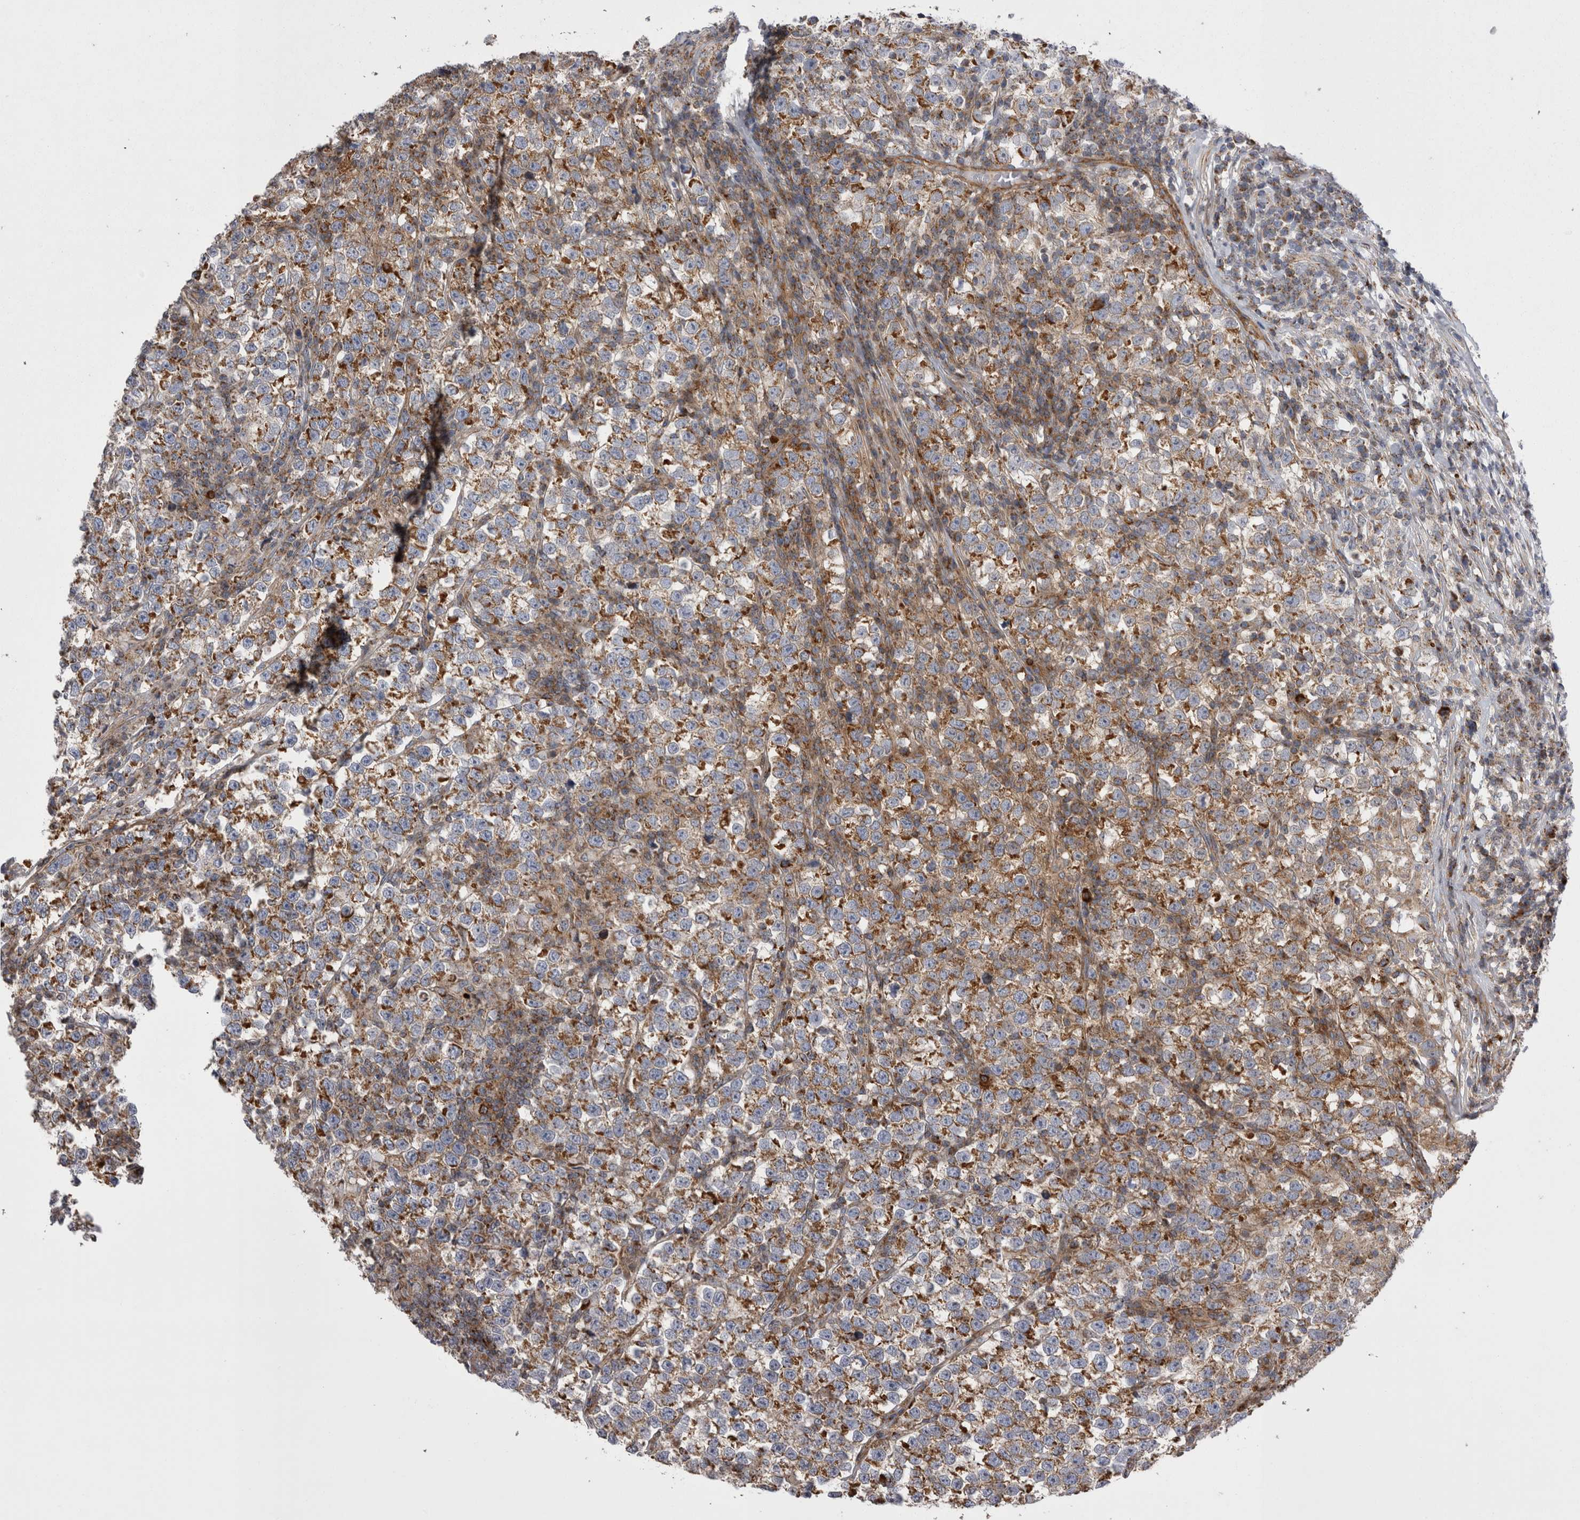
{"staining": {"intensity": "strong", "quantity": ">75%", "location": "cytoplasmic/membranous"}, "tissue": "testis cancer", "cell_type": "Tumor cells", "image_type": "cancer", "snomed": [{"axis": "morphology", "description": "Normal tissue, NOS"}, {"axis": "morphology", "description": "Seminoma, NOS"}, {"axis": "topography", "description": "Testis"}], "caption": "Testis cancer stained for a protein reveals strong cytoplasmic/membranous positivity in tumor cells.", "gene": "TSPOAP1", "patient": {"sex": "male", "age": 43}}